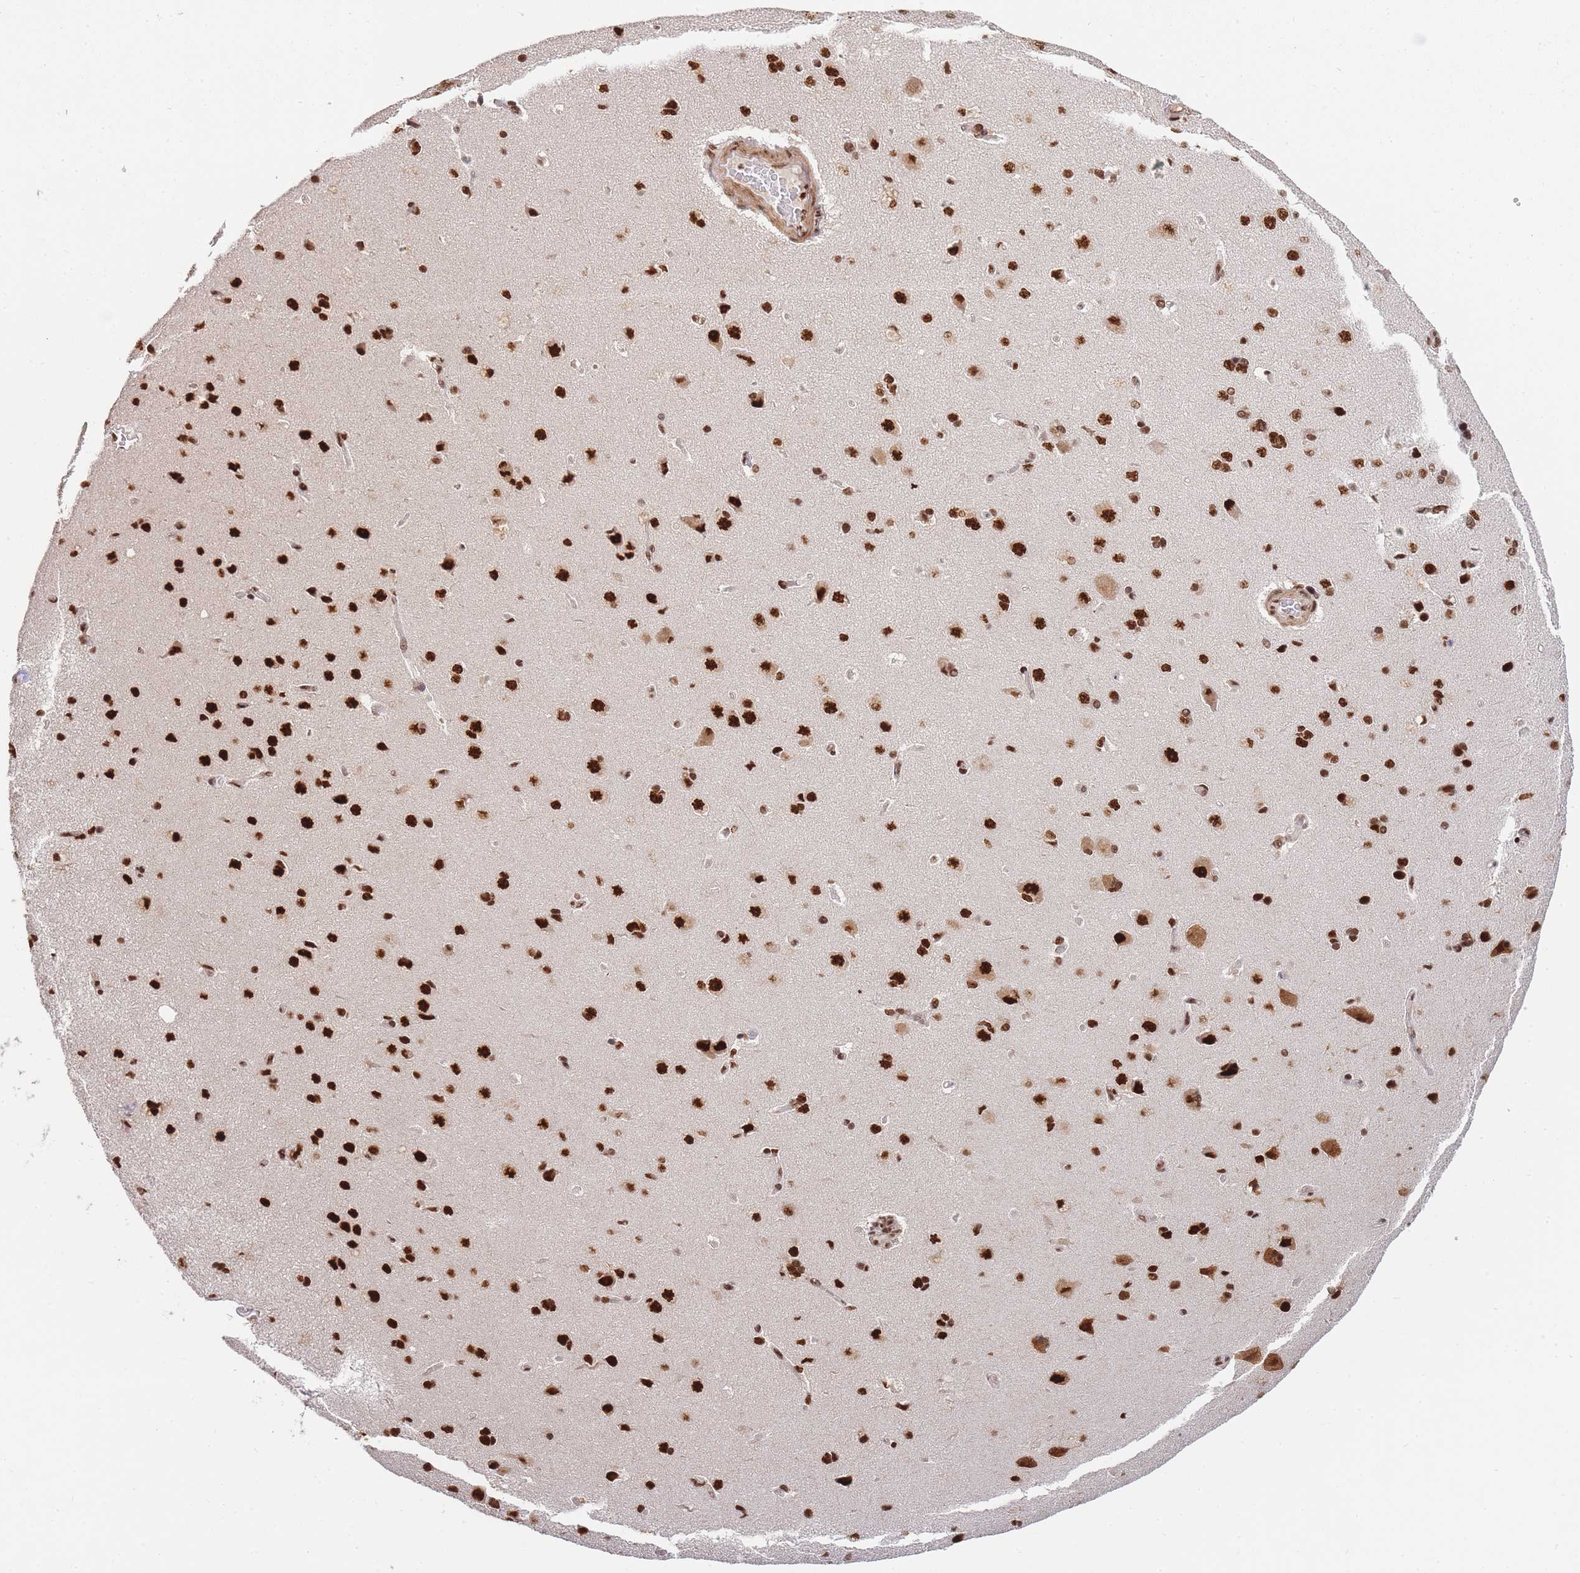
{"staining": {"intensity": "strong", "quantity": ">75%", "location": "nuclear"}, "tissue": "cerebral cortex", "cell_type": "Endothelial cells", "image_type": "normal", "snomed": [{"axis": "morphology", "description": "Normal tissue, NOS"}, {"axis": "topography", "description": "Cerebral cortex"}], "caption": "High-magnification brightfield microscopy of benign cerebral cortex stained with DAB (brown) and counterstained with hematoxylin (blue). endothelial cells exhibit strong nuclear expression is appreciated in approximately>75% of cells.", "gene": "PRKDC", "patient": {"sex": "male", "age": 62}}